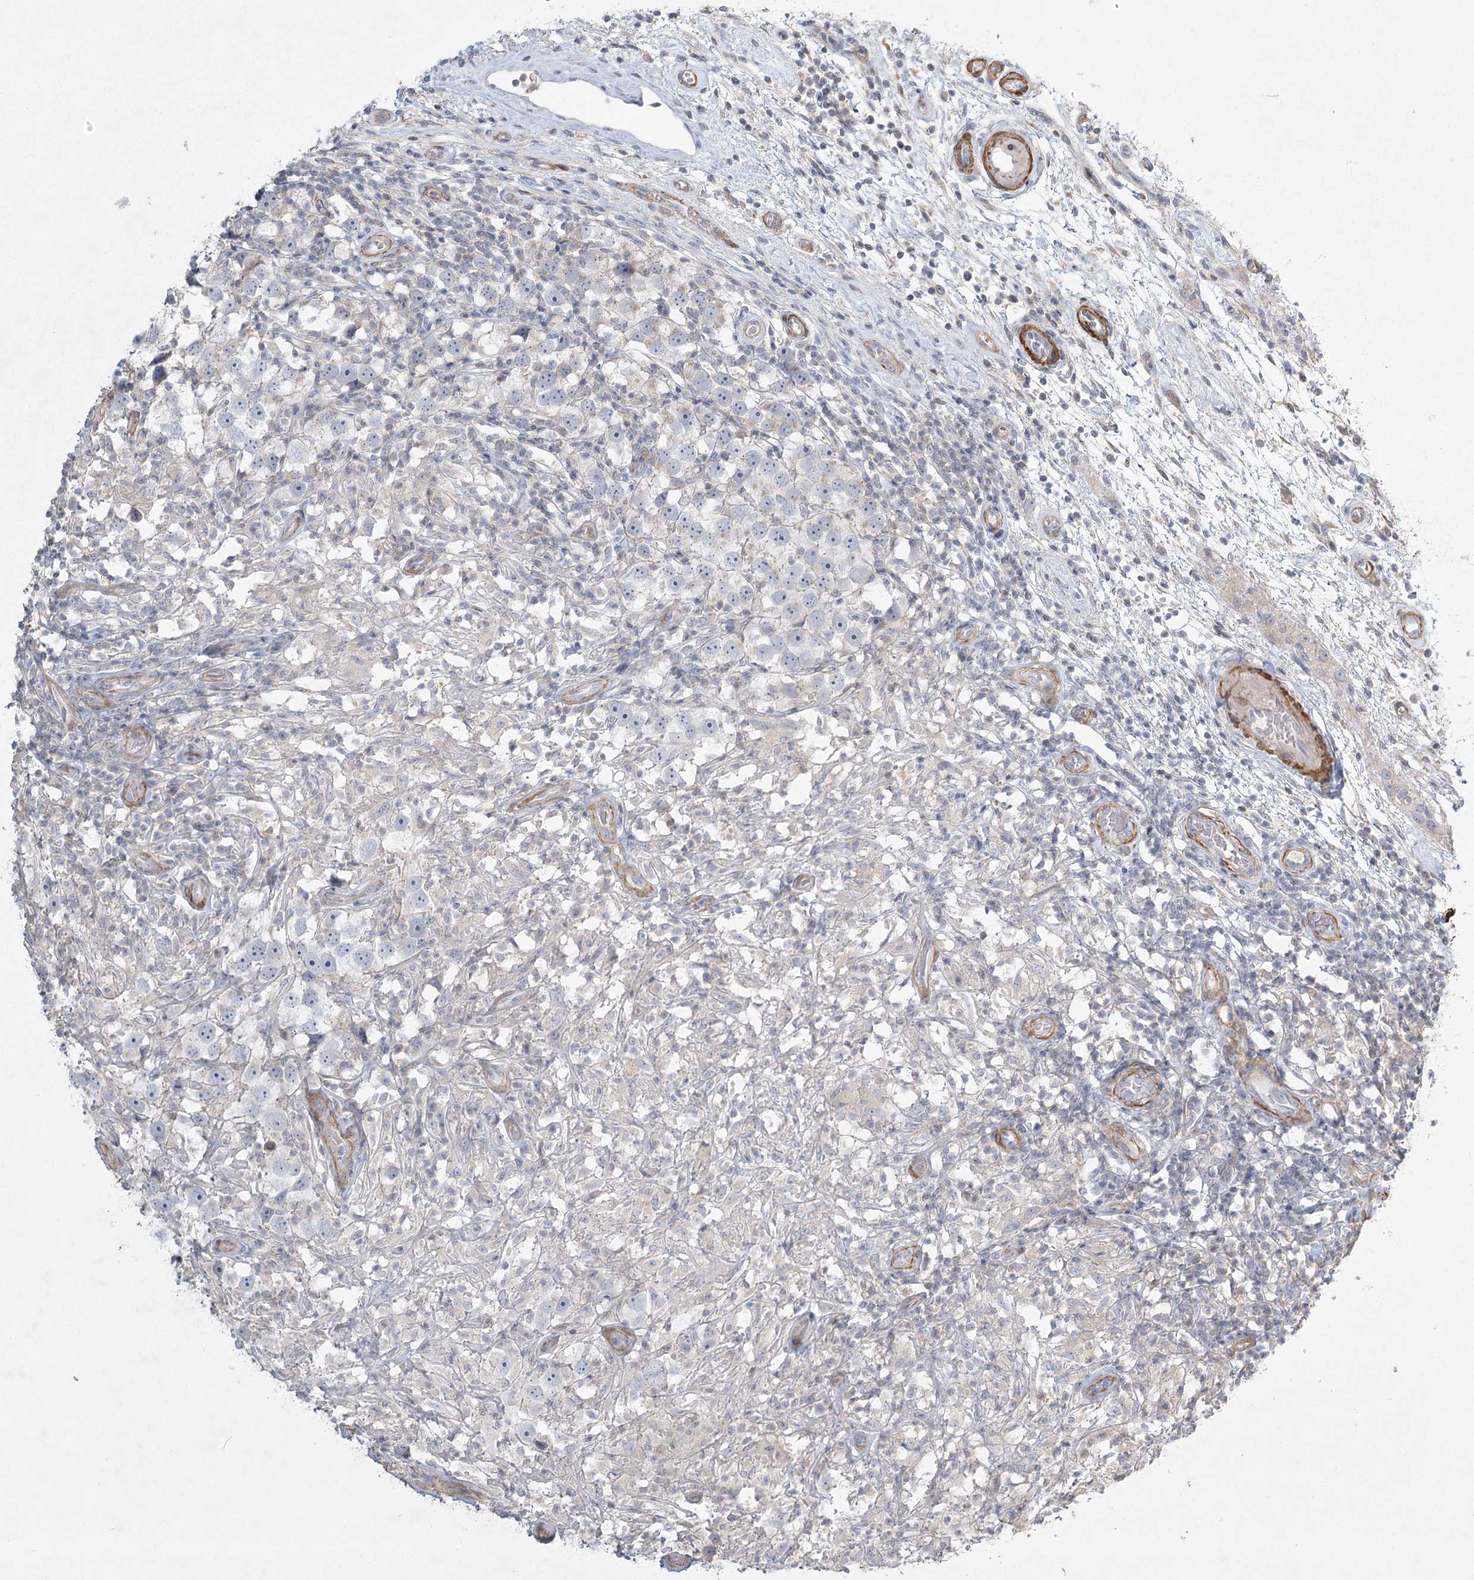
{"staining": {"intensity": "negative", "quantity": "none", "location": "none"}, "tissue": "testis cancer", "cell_type": "Tumor cells", "image_type": "cancer", "snomed": [{"axis": "morphology", "description": "Seminoma, NOS"}, {"axis": "topography", "description": "Testis"}], "caption": "An immunohistochemistry histopathology image of seminoma (testis) is shown. There is no staining in tumor cells of seminoma (testis).", "gene": "INPP4B", "patient": {"sex": "male", "age": 49}}